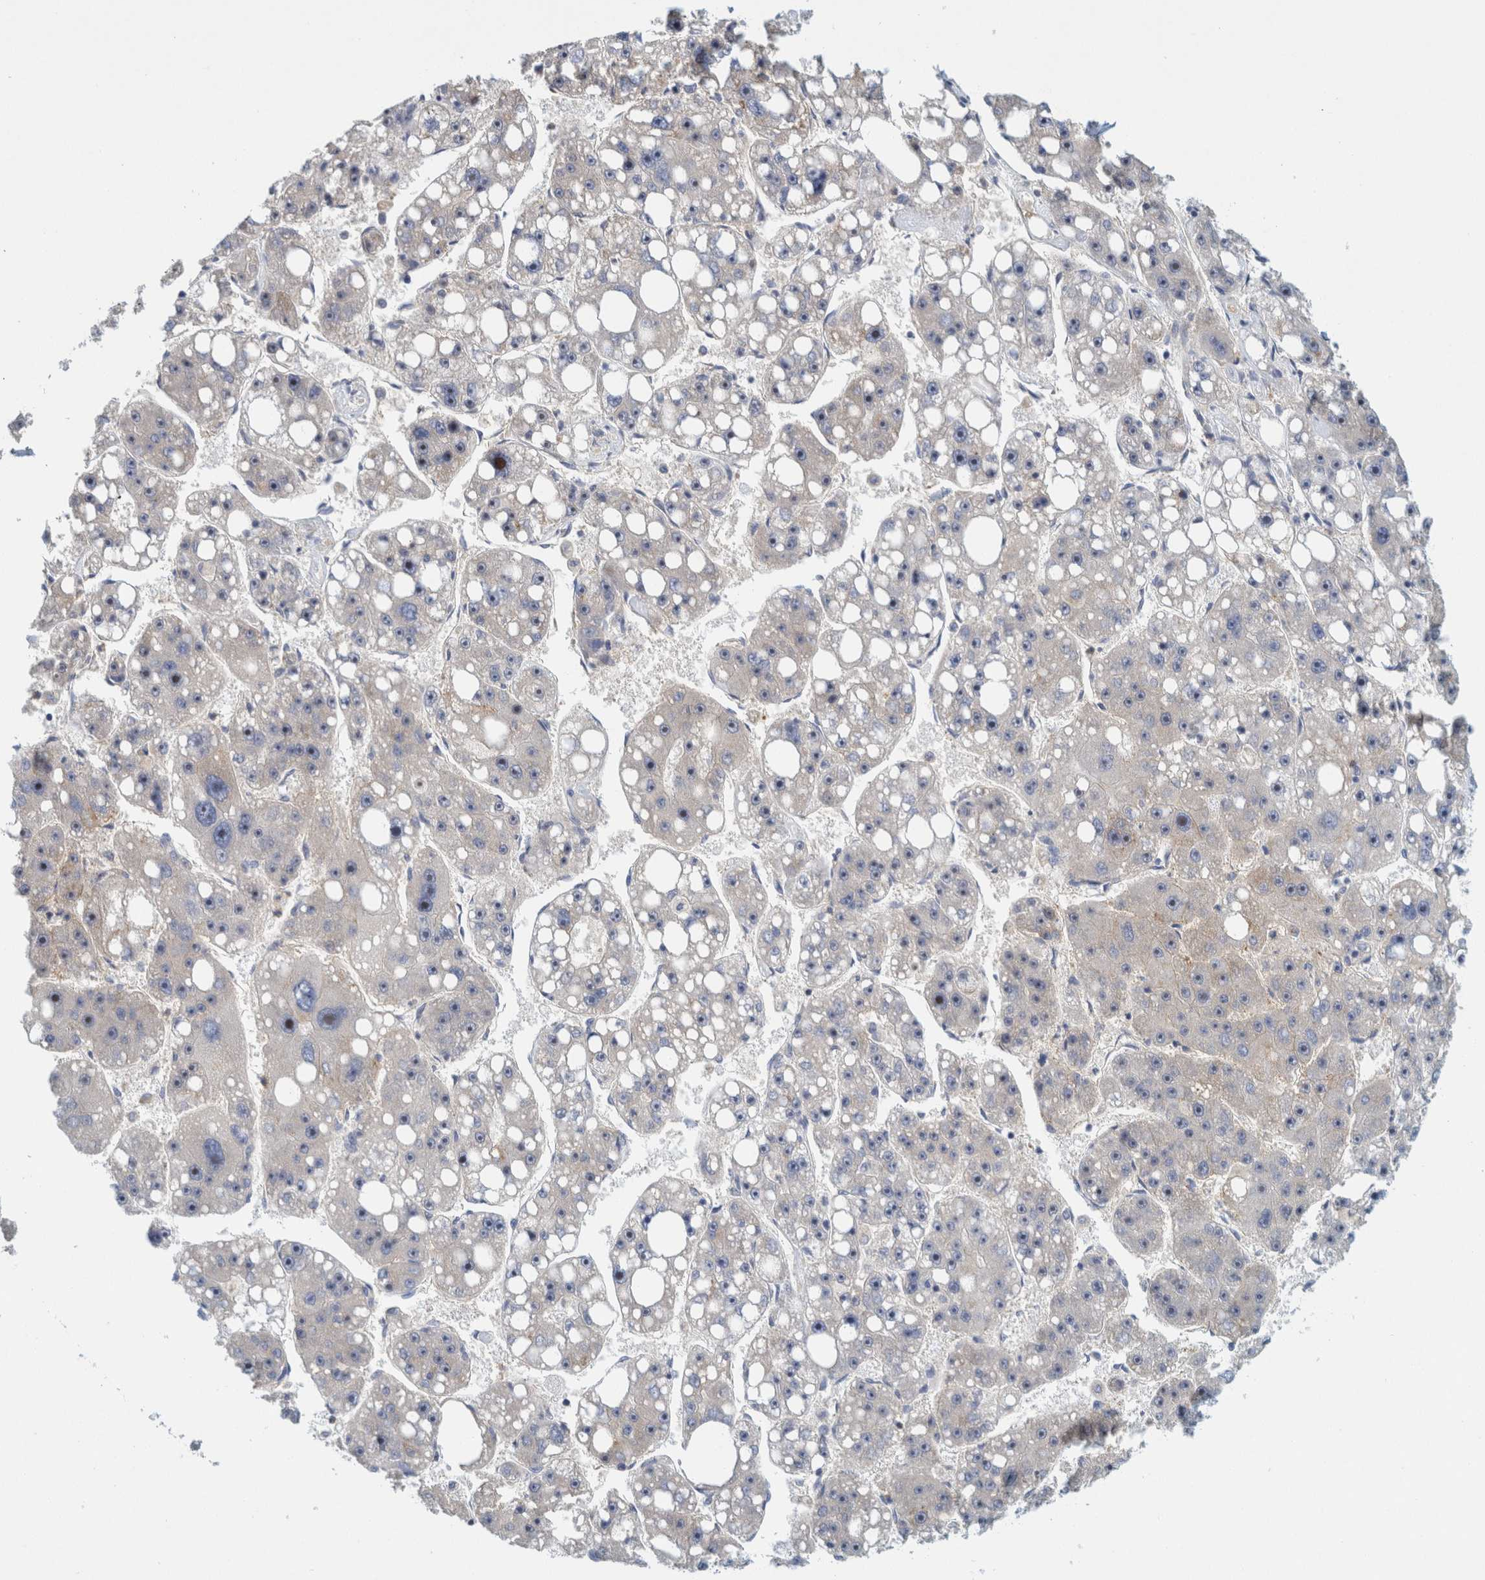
{"staining": {"intensity": "weak", "quantity": "<25%", "location": "cytoplasmic/membranous"}, "tissue": "liver cancer", "cell_type": "Tumor cells", "image_type": "cancer", "snomed": [{"axis": "morphology", "description": "Carcinoma, Hepatocellular, NOS"}, {"axis": "topography", "description": "Liver"}], "caption": "This is an IHC photomicrograph of liver cancer. There is no expression in tumor cells.", "gene": "ZNF324B", "patient": {"sex": "female", "age": 61}}